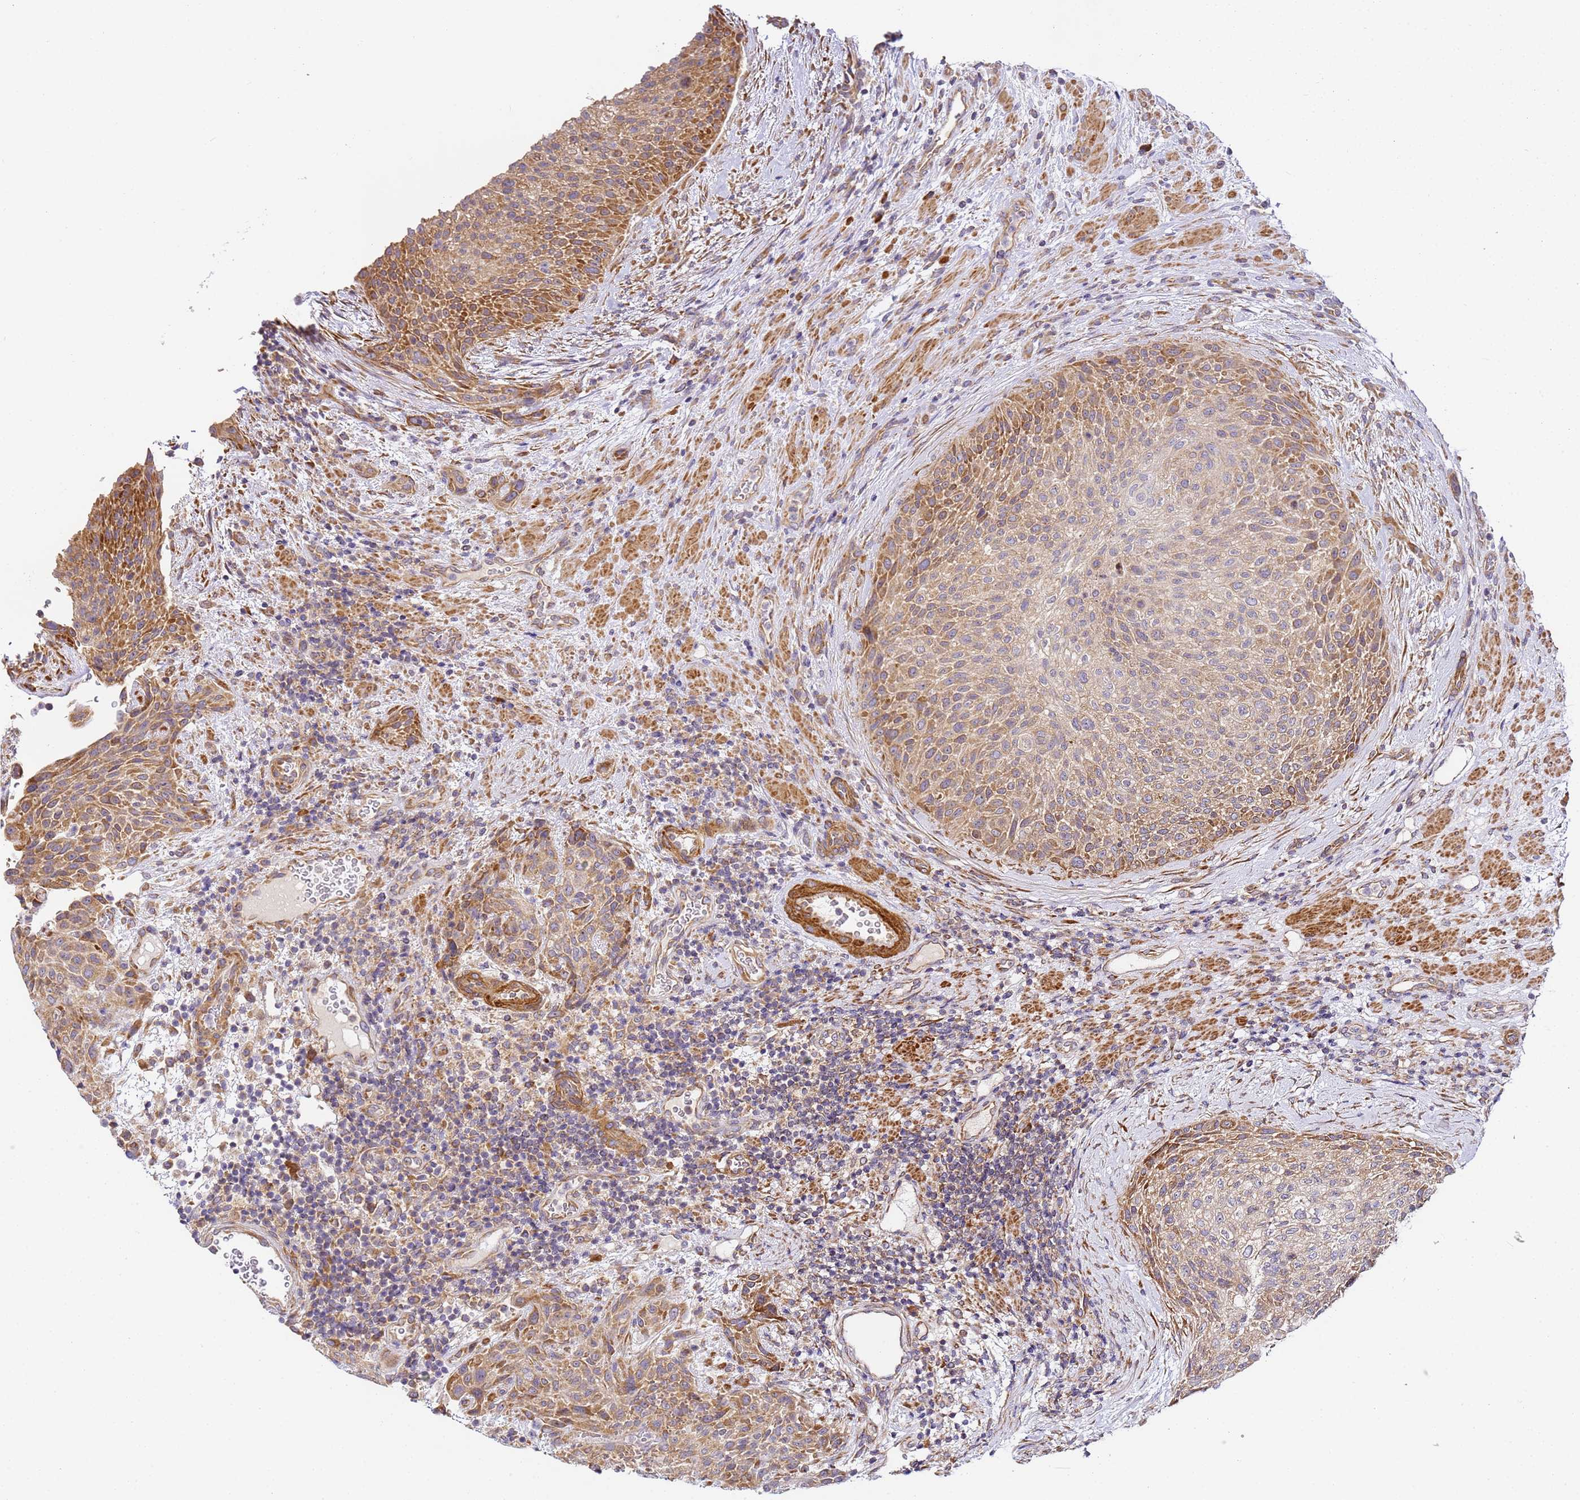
{"staining": {"intensity": "moderate", "quantity": "25%-75%", "location": "cytoplasmic/membranous"}, "tissue": "urothelial cancer", "cell_type": "Tumor cells", "image_type": "cancer", "snomed": [{"axis": "morphology", "description": "Normal tissue, NOS"}, {"axis": "morphology", "description": "Urothelial carcinoma, NOS"}, {"axis": "topography", "description": "Urinary bladder"}, {"axis": "topography", "description": "Peripheral nerve tissue"}], "caption": "Human transitional cell carcinoma stained with a brown dye exhibits moderate cytoplasmic/membranous positive positivity in approximately 25%-75% of tumor cells.", "gene": "RPL13A", "patient": {"sex": "male", "age": 35}}